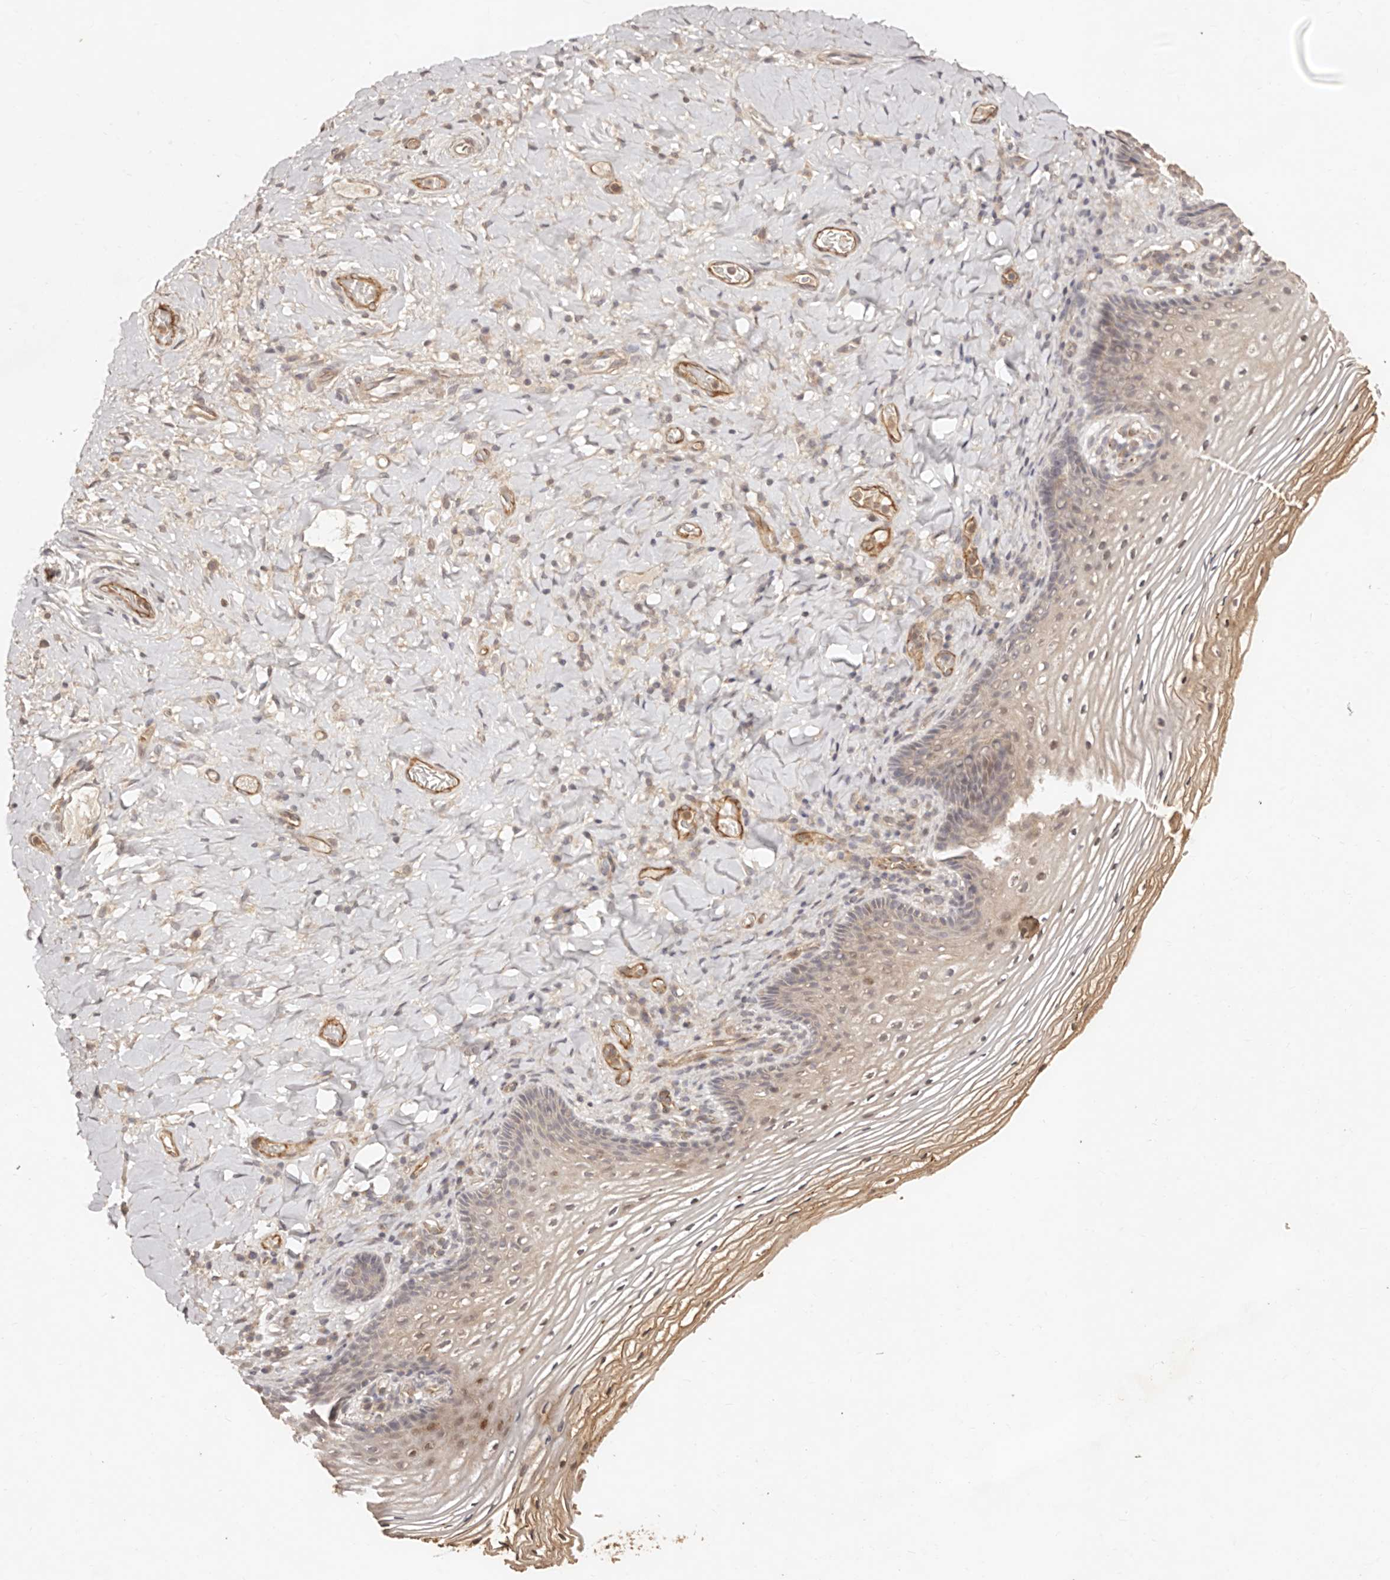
{"staining": {"intensity": "weak", "quantity": "25%-75%", "location": "cytoplasmic/membranous"}, "tissue": "vagina", "cell_type": "Squamous epithelial cells", "image_type": "normal", "snomed": [{"axis": "morphology", "description": "Normal tissue, NOS"}, {"axis": "topography", "description": "Vagina"}], "caption": "This image shows immunohistochemistry staining of benign human vagina, with low weak cytoplasmic/membranous staining in about 25%-75% of squamous epithelial cells.", "gene": "CCL14", "patient": {"sex": "female", "age": 60}}